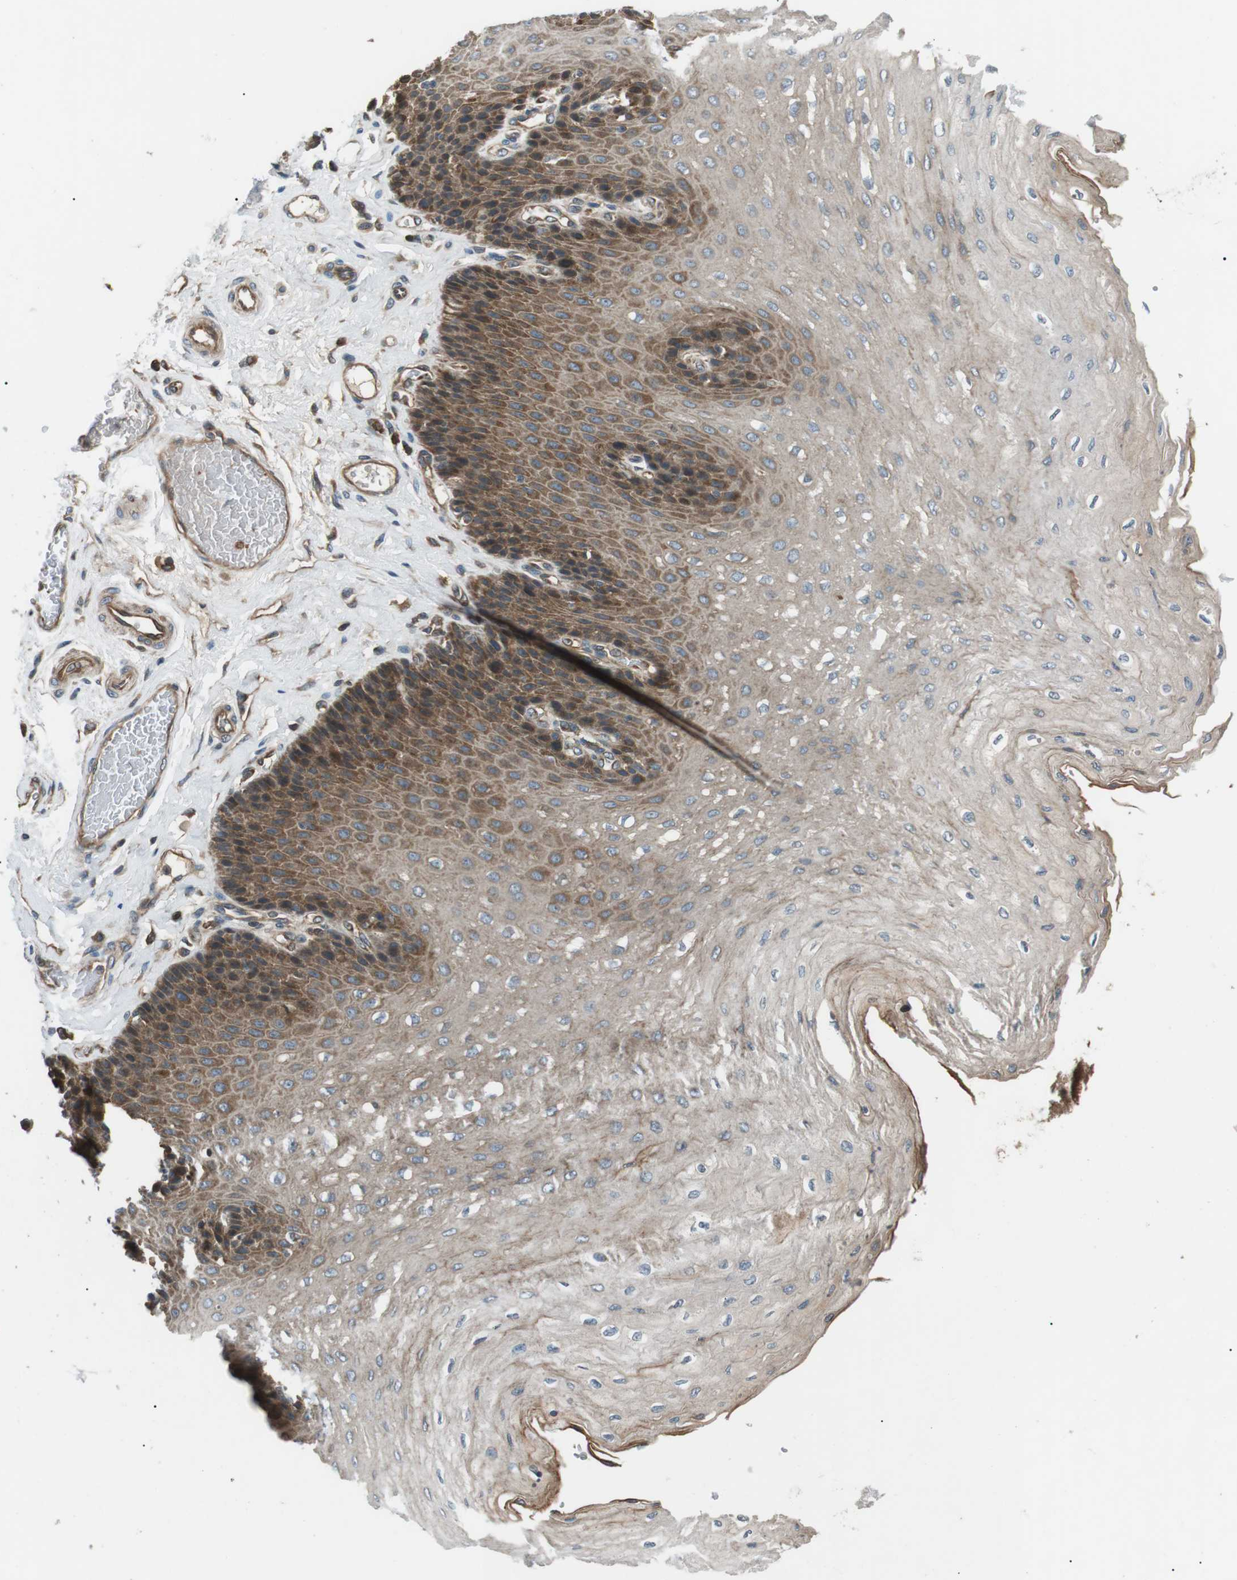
{"staining": {"intensity": "moderate", "quantity": ">75%", "location": "cytoplasmic/membranous"}, "tissue": "esophagus", "cell_type": "Squamous epithelial cells", "image_type": "normal", "snomed": [{"axis": "morphology", "description": "Normal tissue, NOS"}, {"axis": "topography", "description": "Esophagus"}], "caption": "Protein analysis of unremarkable esophagus demonstrates moderate cytoplasmic/membranous expression in about >75% of squamous epithelial cells. The protein is stained brown, and the nuclei are stained in blue (DAB (3,3'-diaminobenzidine) IHC with brightfield microscopy, high magnification).", "gene": "GPR161", "patient": {"sex": "female", "age": 72}}